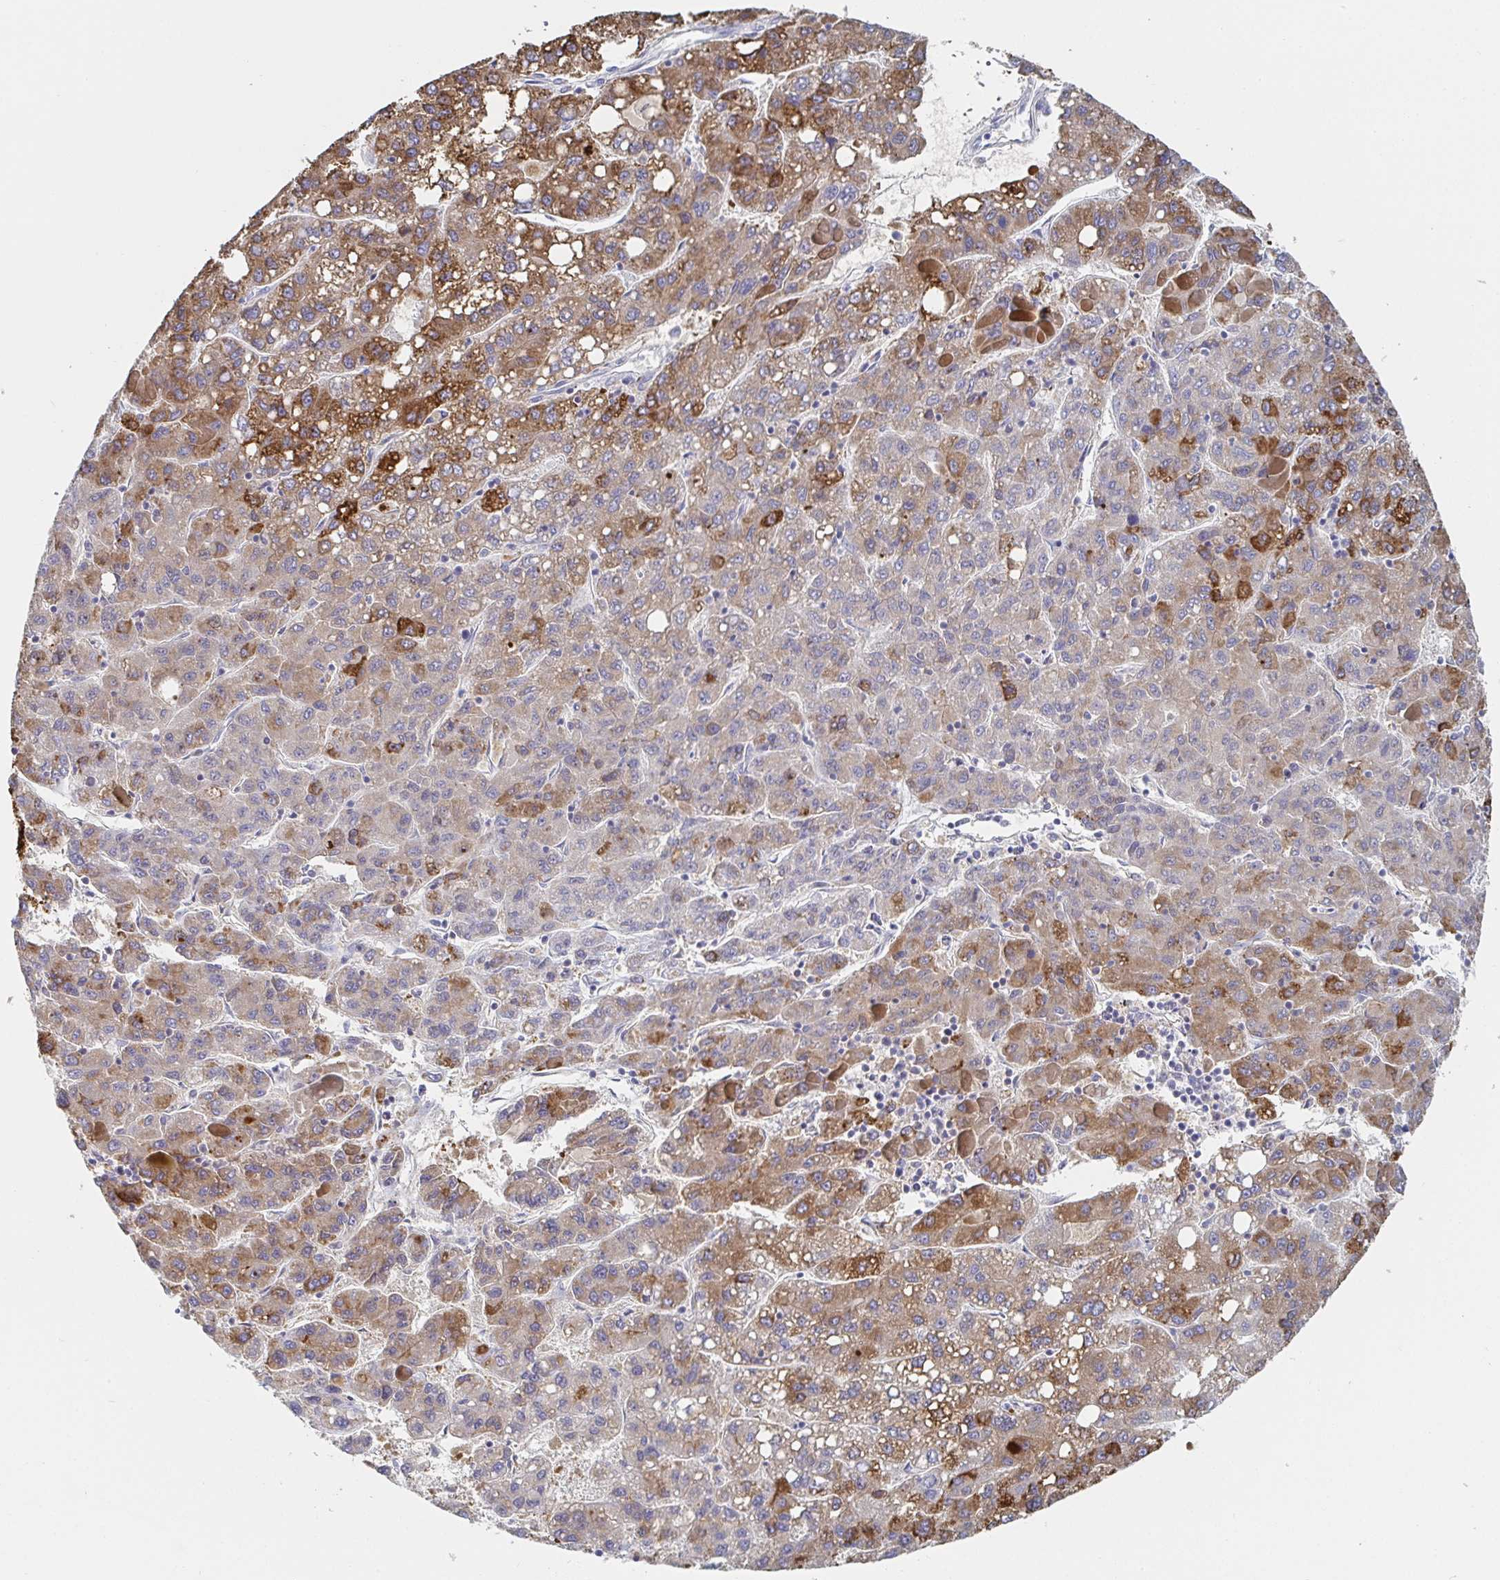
{"staining": {"intensity": "moderate", "quantity": ">75%", "location": "cytoplasmic/membranous"}, "tissue": "liver cancer", "cell_type": "Tumor cells", "image_type": "cancer", "snomed": [{"axis": "morphology", "description": "Carcinoma, Hepatocellular, NOS"}, {"axis": "topography", "description": "Liver"}], "caption": "Hepatocellular carcinoma (liver) stained with a brown dye demonstrates moderate cytoplasmic/membranous positive expression in about >75% of tumor cells.", "gene": "ZNF430", "patient": {"sex": "female", "age": 82}}